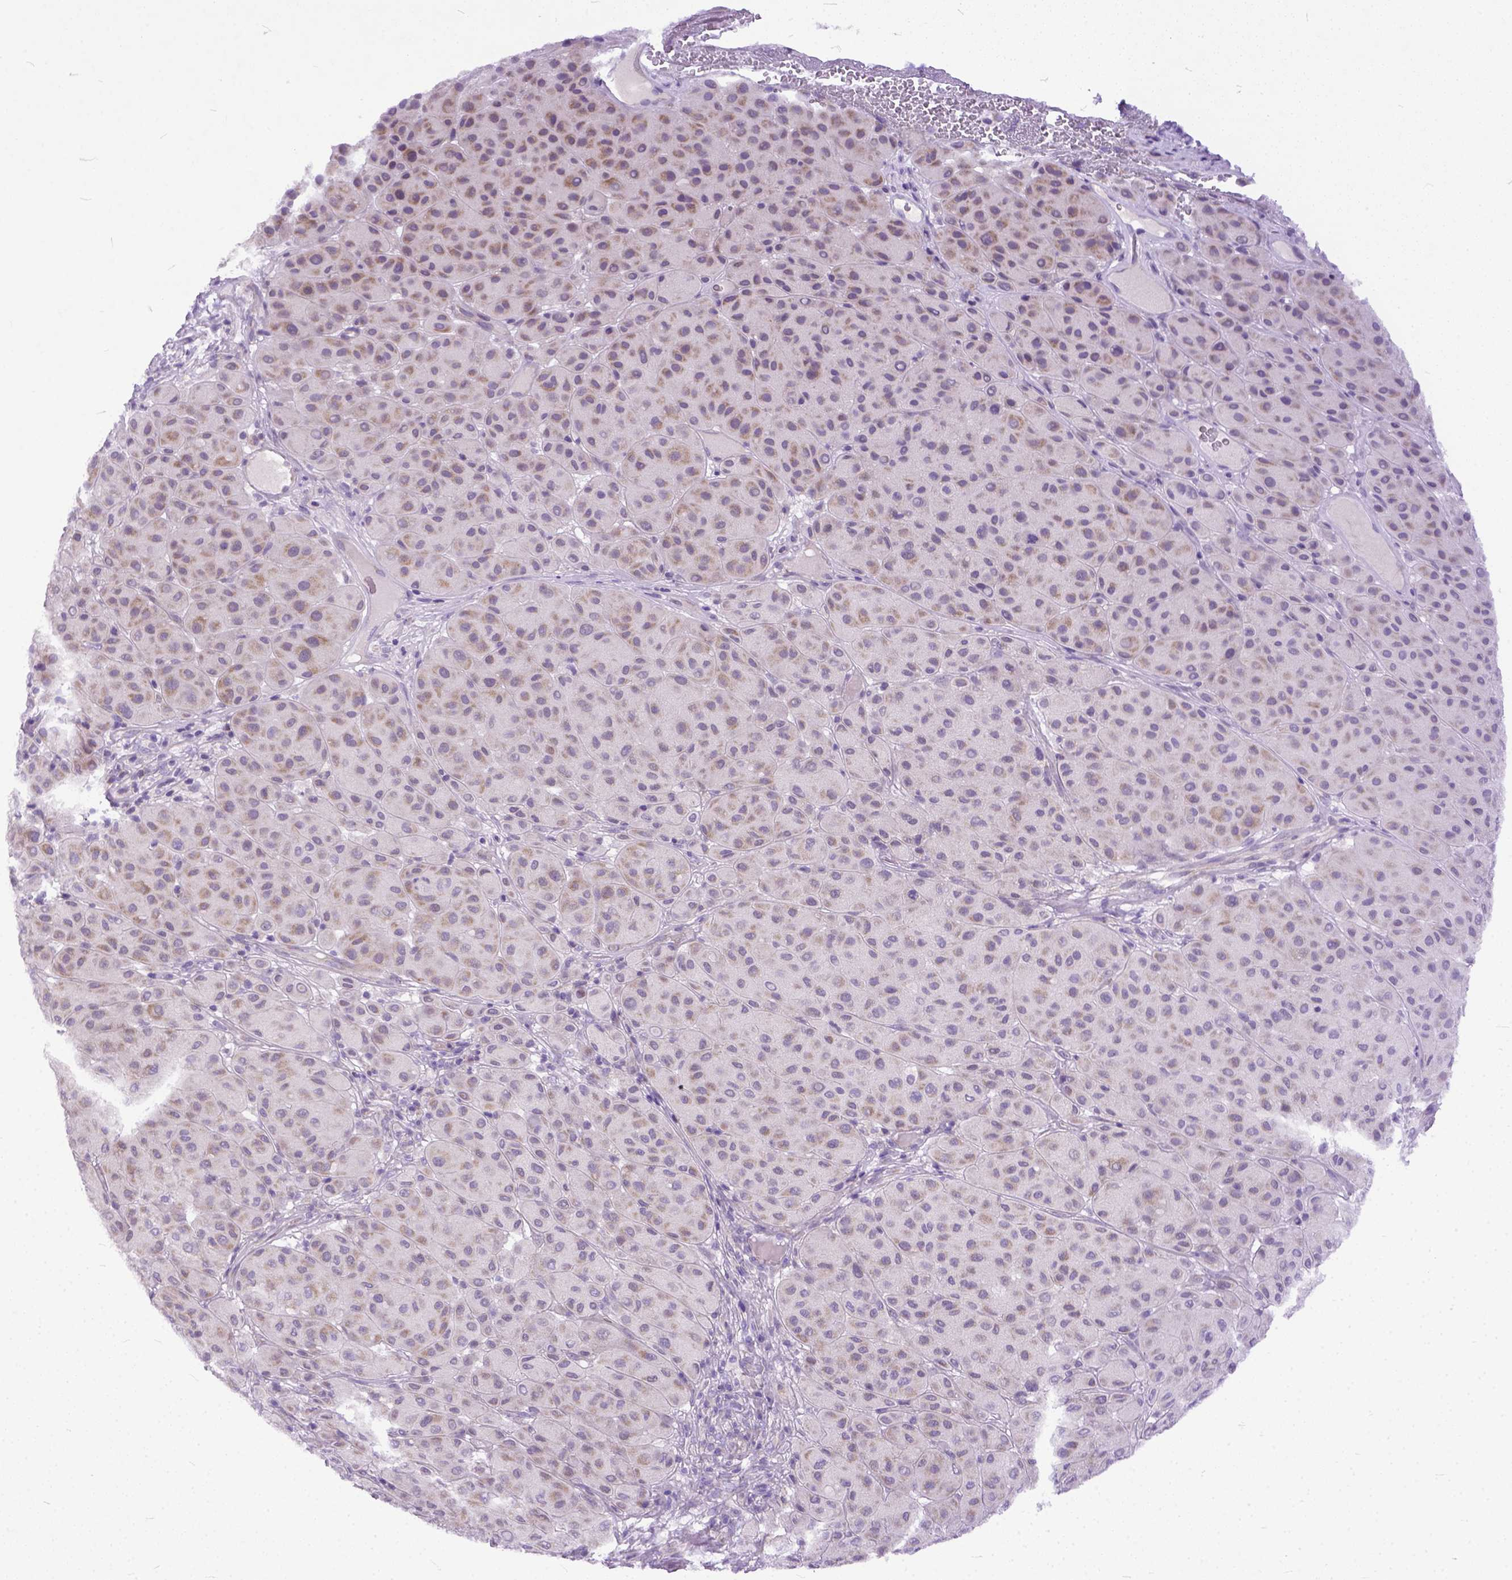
{"staining": {"intensity": "negative", "quantity": "none", "location": "none"}, "tissue": "melanoma", "cell_type": "Tumor cells", "image_type": "cancer", "snomed": [{"axis": "morphology", "description": "Malignant melanoma, Metastatic site"}, {"axis": "topography", "description": "Smooth muscle"}], "caption": "This is a image of immunohistochemistry staining of melanoma, which shows no staining in tumor cells.", "gene": "PLK5", "patient": {"sex": "male", "age": 41}}